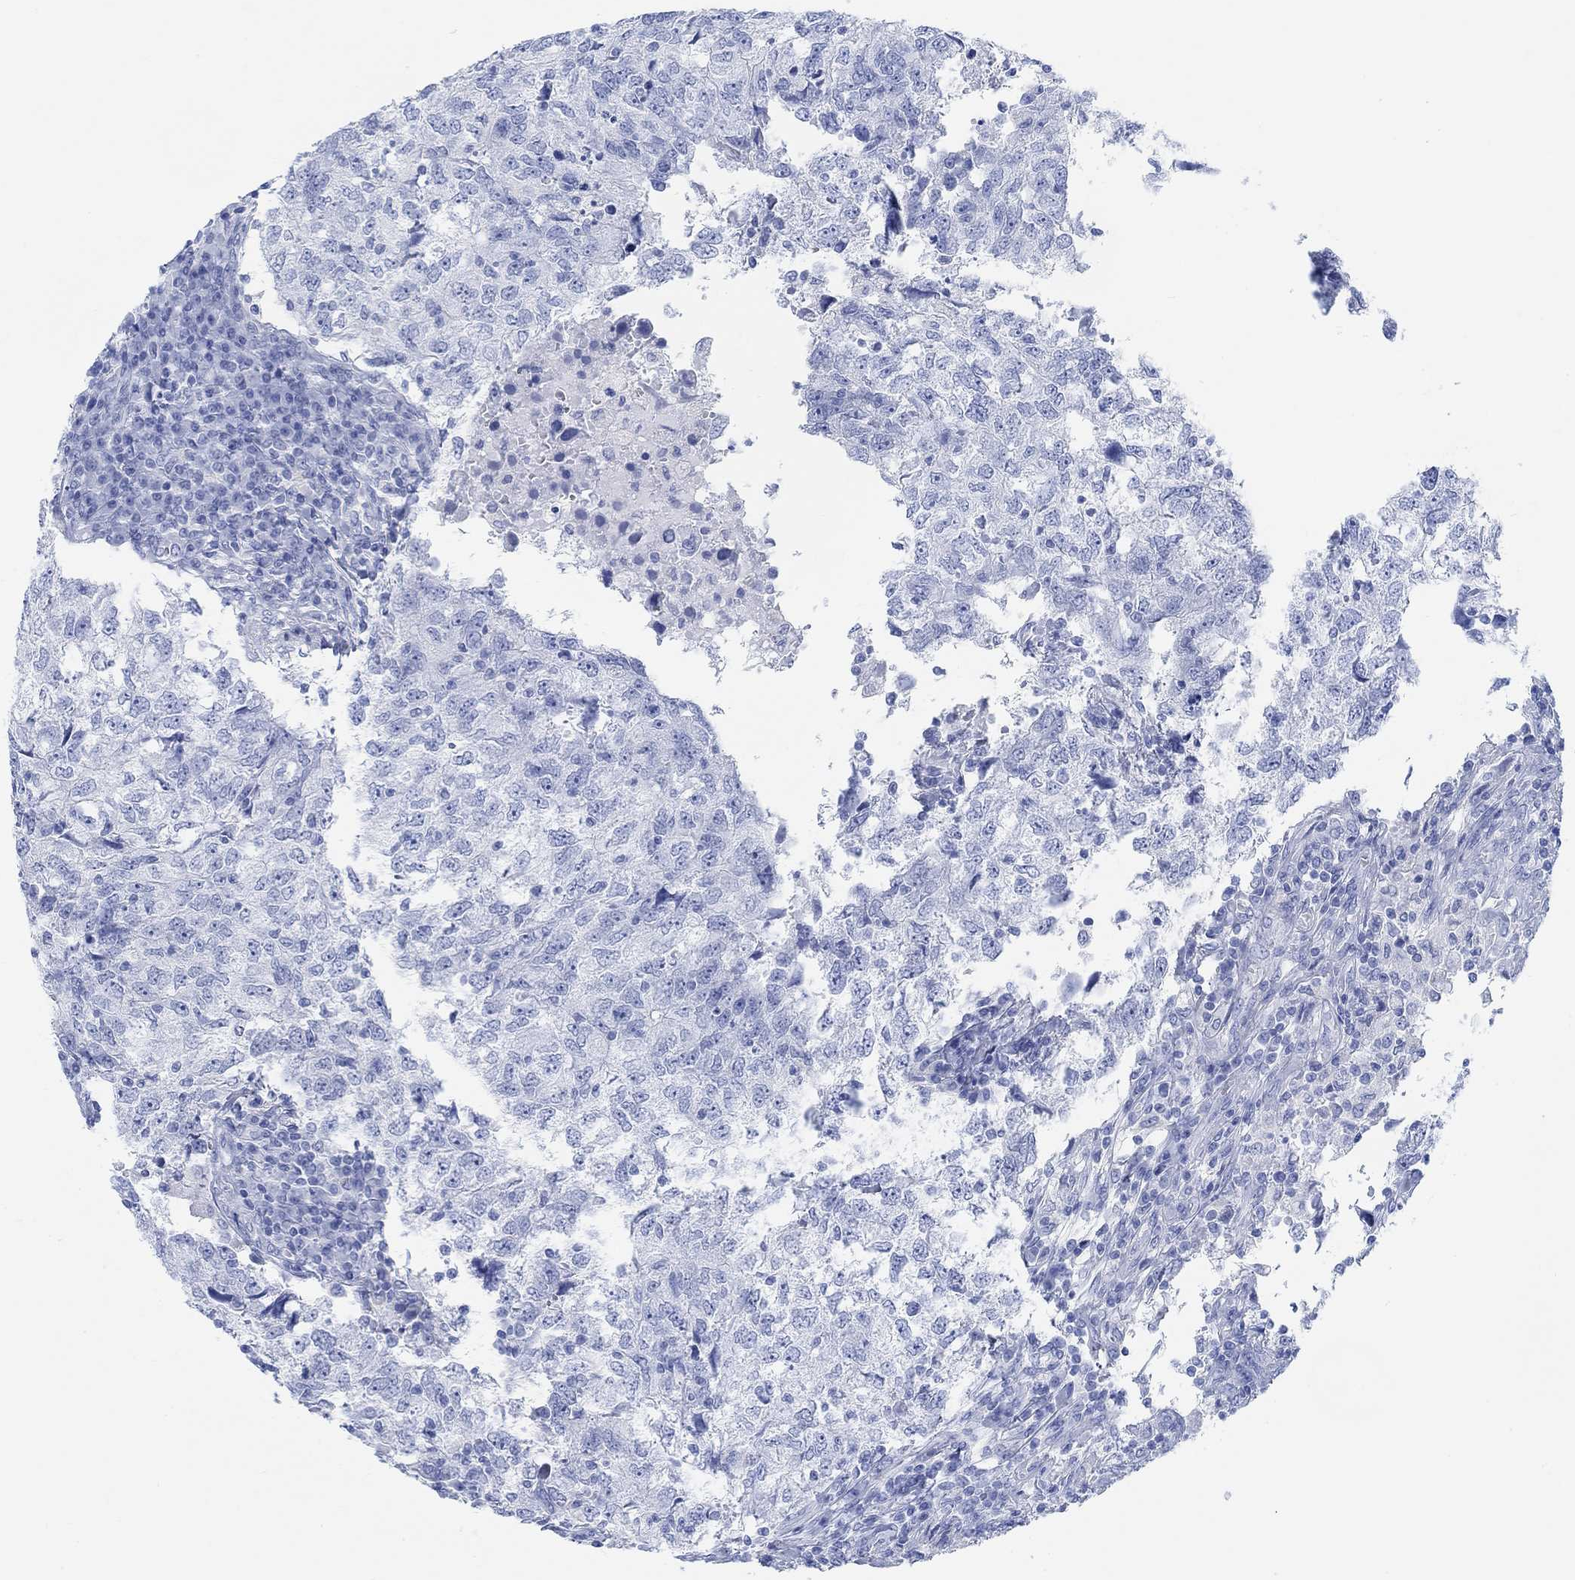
{"staining": {"intensity": "negative", "quantity": "none", "location": "none"}, "tissue": "breast cancer", "cell_type": "Tumor cells", "image_type": "cancer", "snomed": [{"axis": "morphology", "description": "Duct carcinoma"}, {"axis": "topography", "description": "Breast"}], "caption": "Protein analysis of breast invasive ductal carcinoma displays no significant positivity in tumor cells. Nuclei are stained in blue.", "gene": "ANKRD33", "patient": {"sex": "female", "age": 30}}